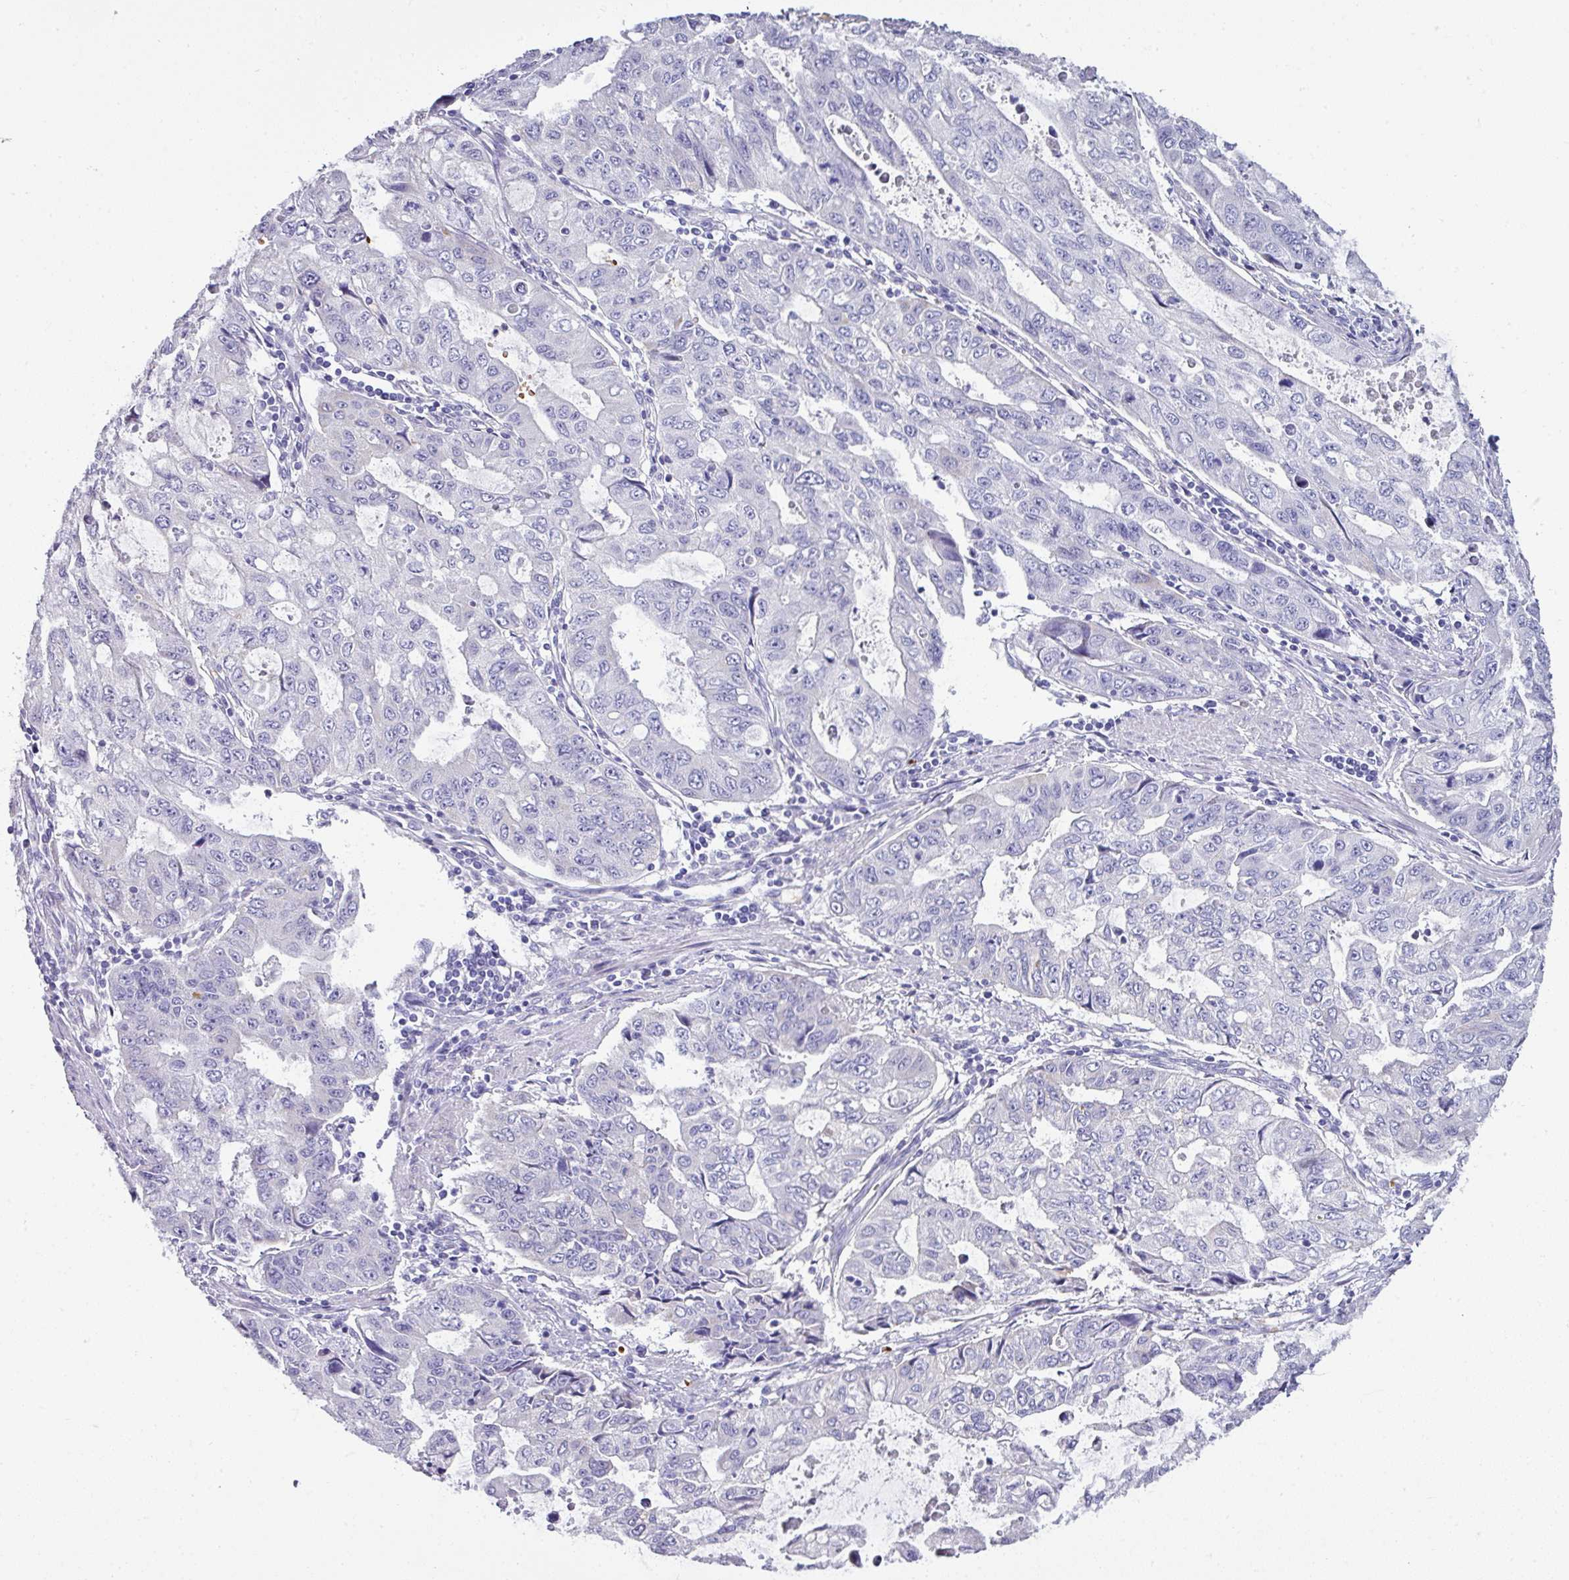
{"staining": {"intensity": "negative", "quantity": "none", "location": "none"}, "tissue": "stomach cancer", "cell_type": "Tumor cells", "image_type": "cancer", "snomed": [{"axis": "morphology", "description": "Adenocarcinoma, NOS"}, {"axis": "topography", "description": "Stomach, upper"}], "caption": "The photomicrograph exhibits no significant expression in tumor cells of stomach cancer (adenocarcinoma).", "gene": "NAPSA", "patient": {"sex": "female", "age": 52}}